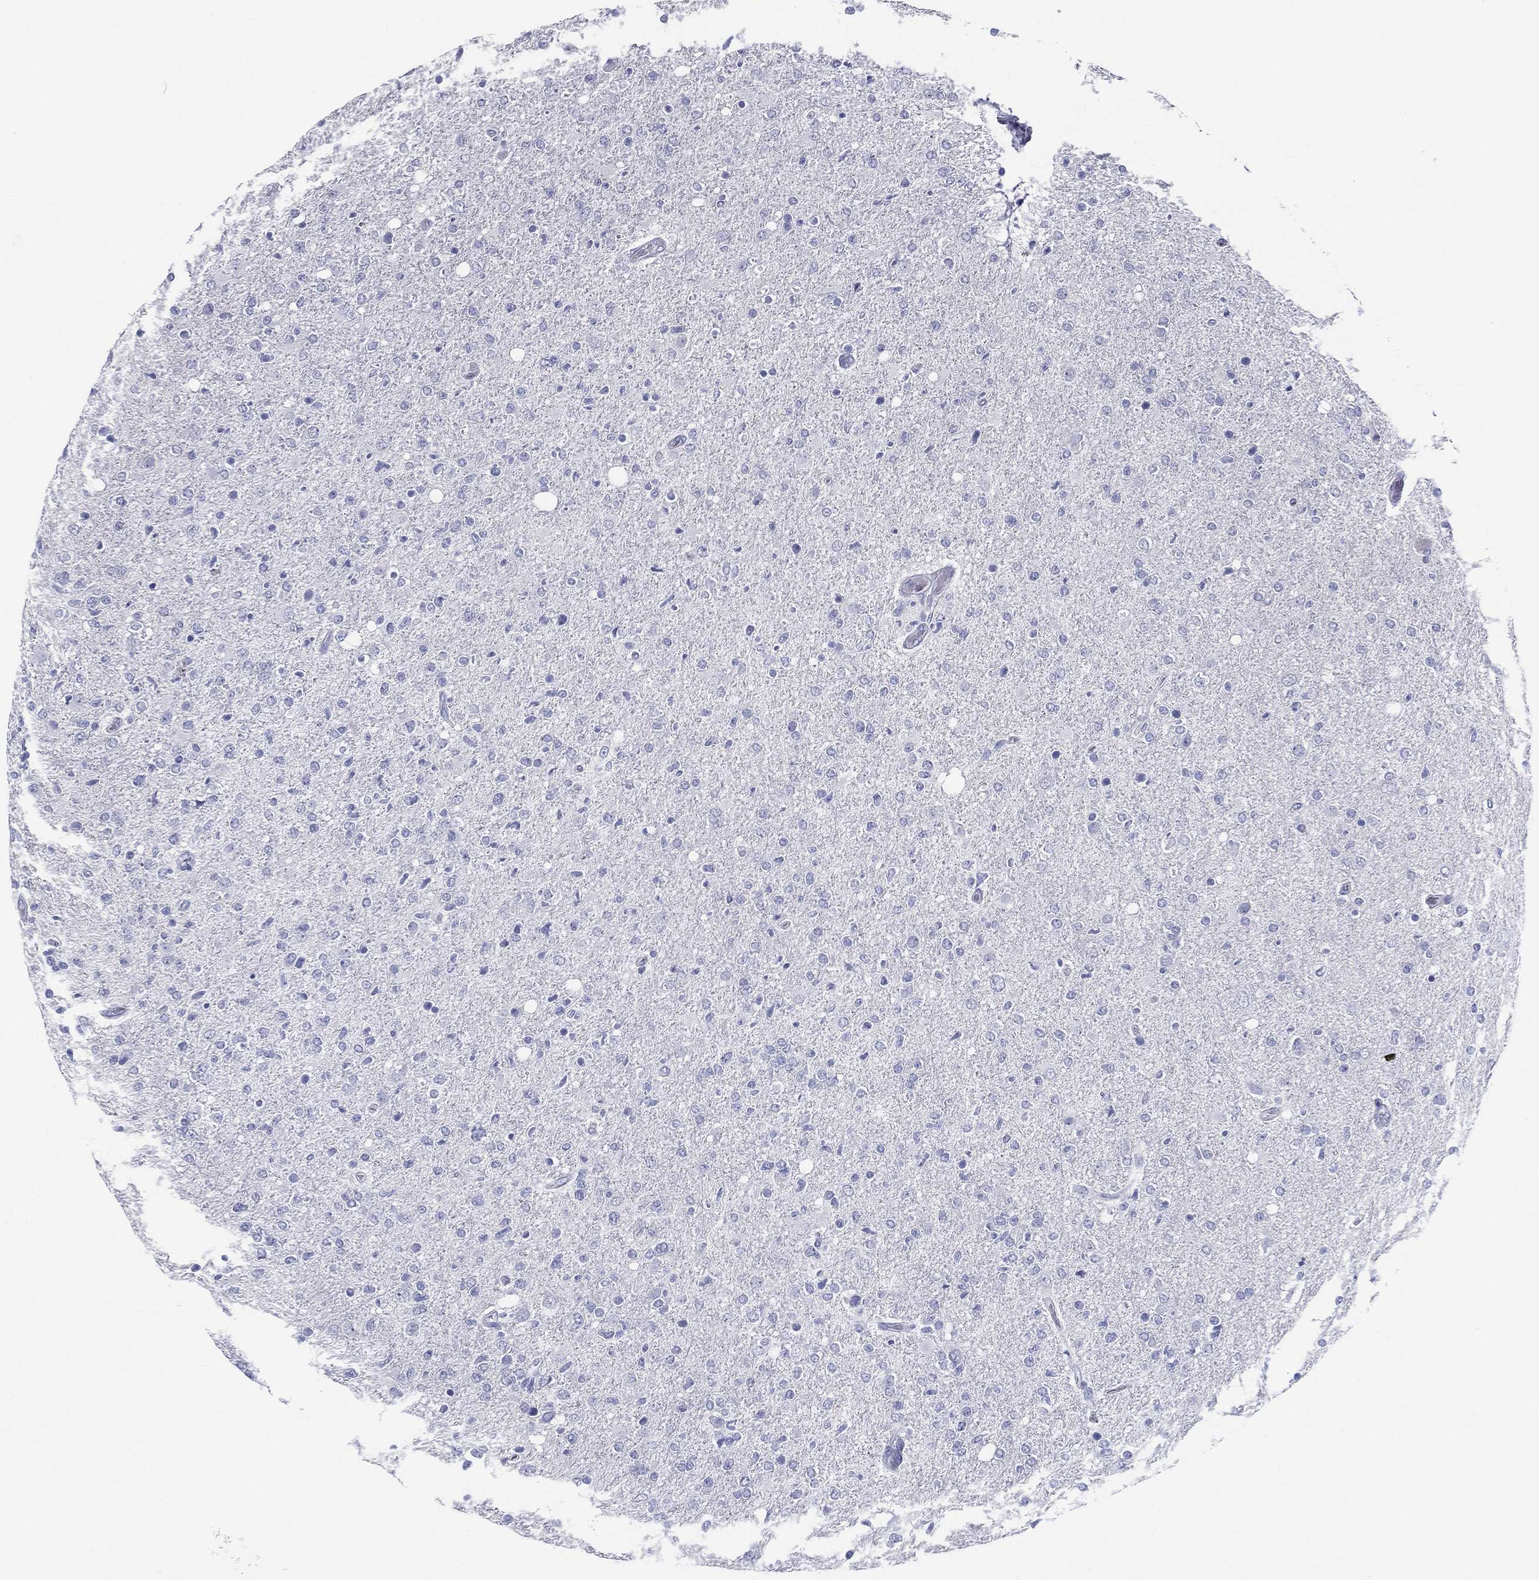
{"staining": {"intensity": "negative", "quantity": "none", "location": "none"}, "tissue": "glioma", "cell_type": "Tumor cells", "image_type": "cancer", "snomed": [{"axis": "morphology", "description": "Glioma, malignant, High grade"}, {"axis": "topography", "description": "Cerebral cortex"}], "caption": "High magnification brightfield microscopy of glioma stained with DAB (brown) and counterstained with hematoxylin (blue): tumor cells show no significant positivity.", "gene": "RSPH4A", "patient": {"sex": "male", "age": 70}}